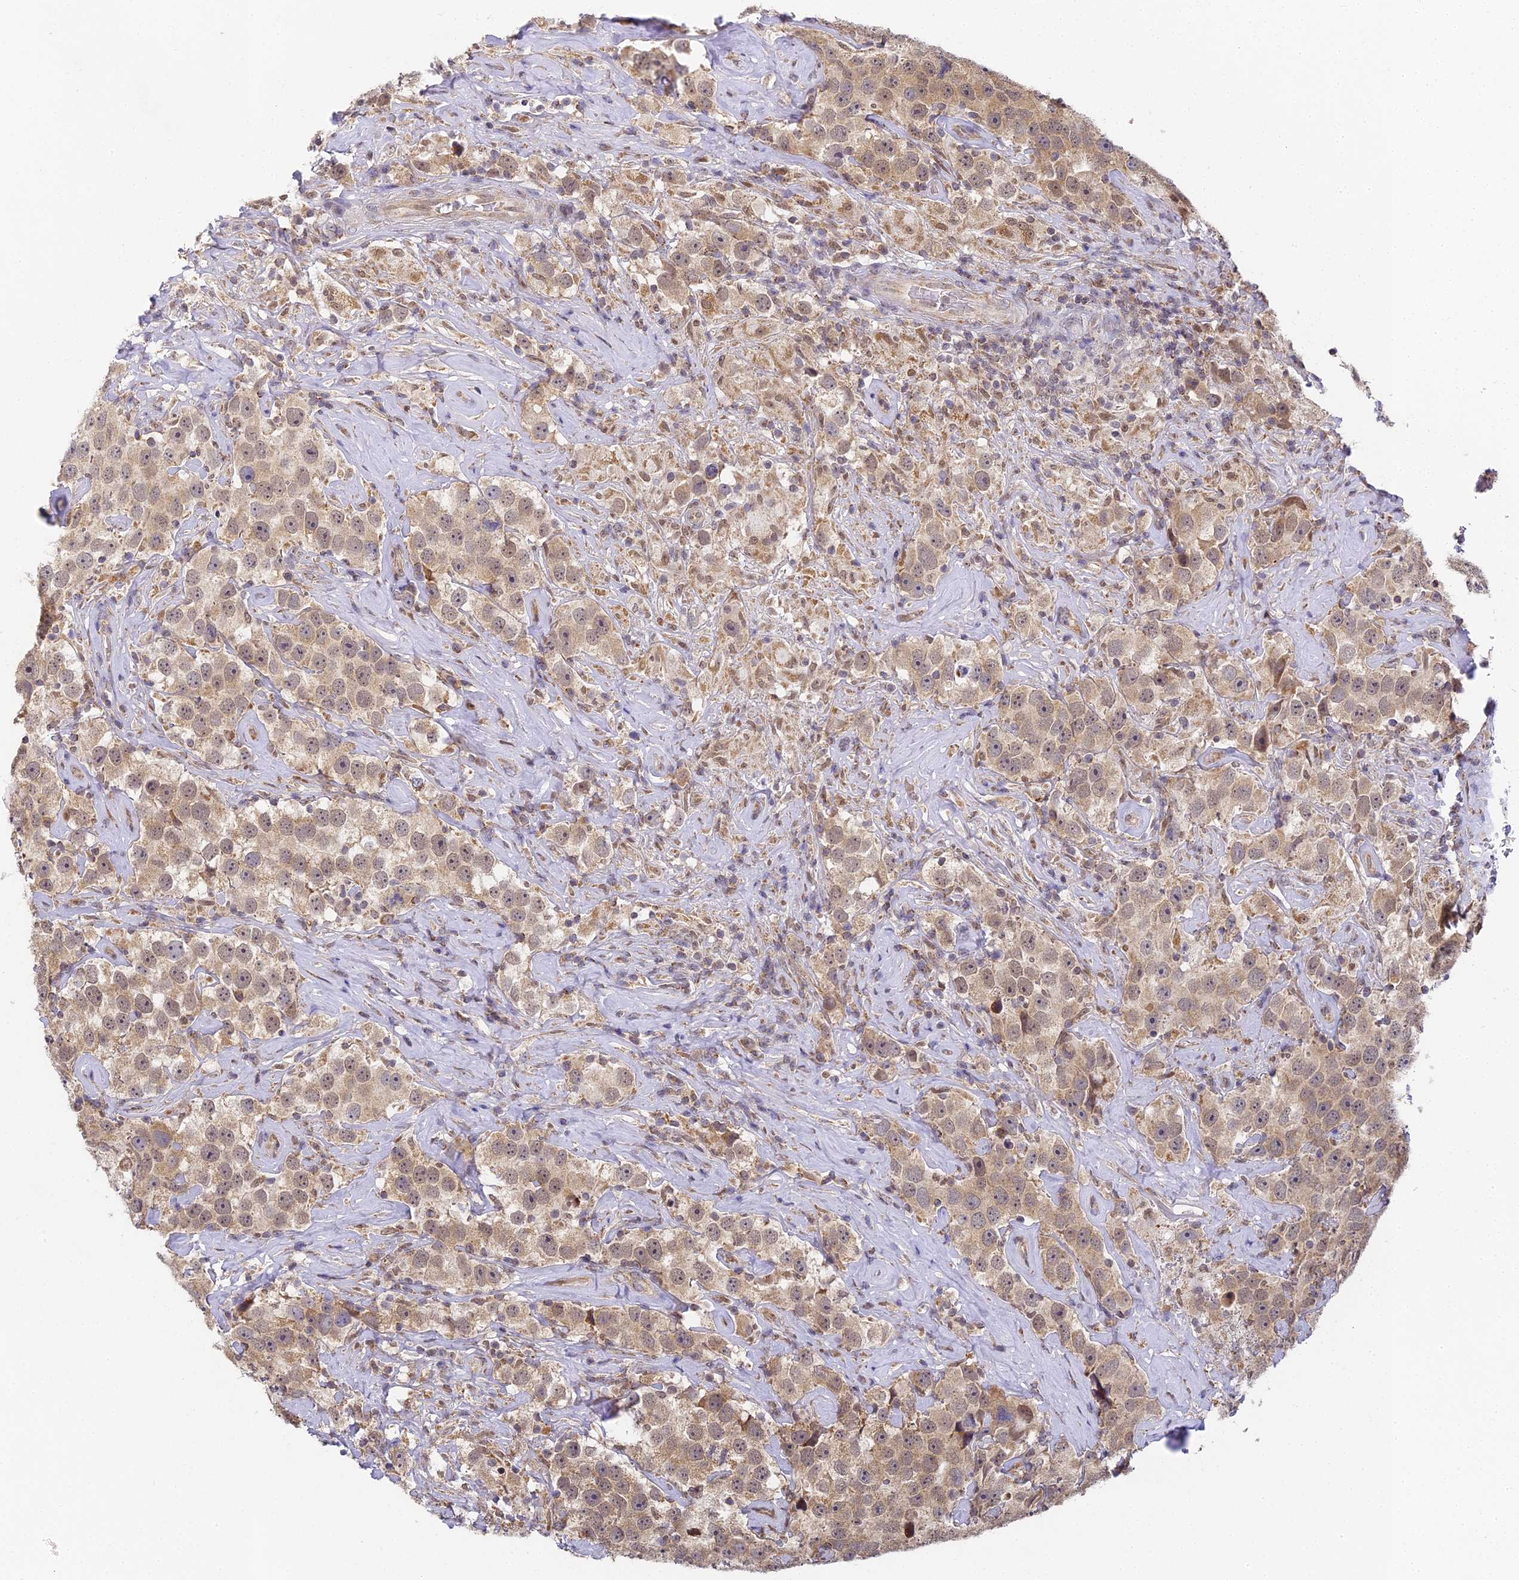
{"staining": {"intensity": "weak", "quantity": ">75%", "location": "nuclear"}, "tissue": "testis cancer", "cell_type": "Tumor cells", "image_type": "cancer", "snomed": [{"axis": "morphology", "description": "Seminoma, NOS"}, {"axis": "topography", "description": "Testis"}], "caption": "Testis seminoma stained for a protein (brown) demonstrates weak nuclear positive positivity in approximately >75% of tumor cells.", "gene": "DNAAF10", "patient": {"sex": "male", "age": 49}}